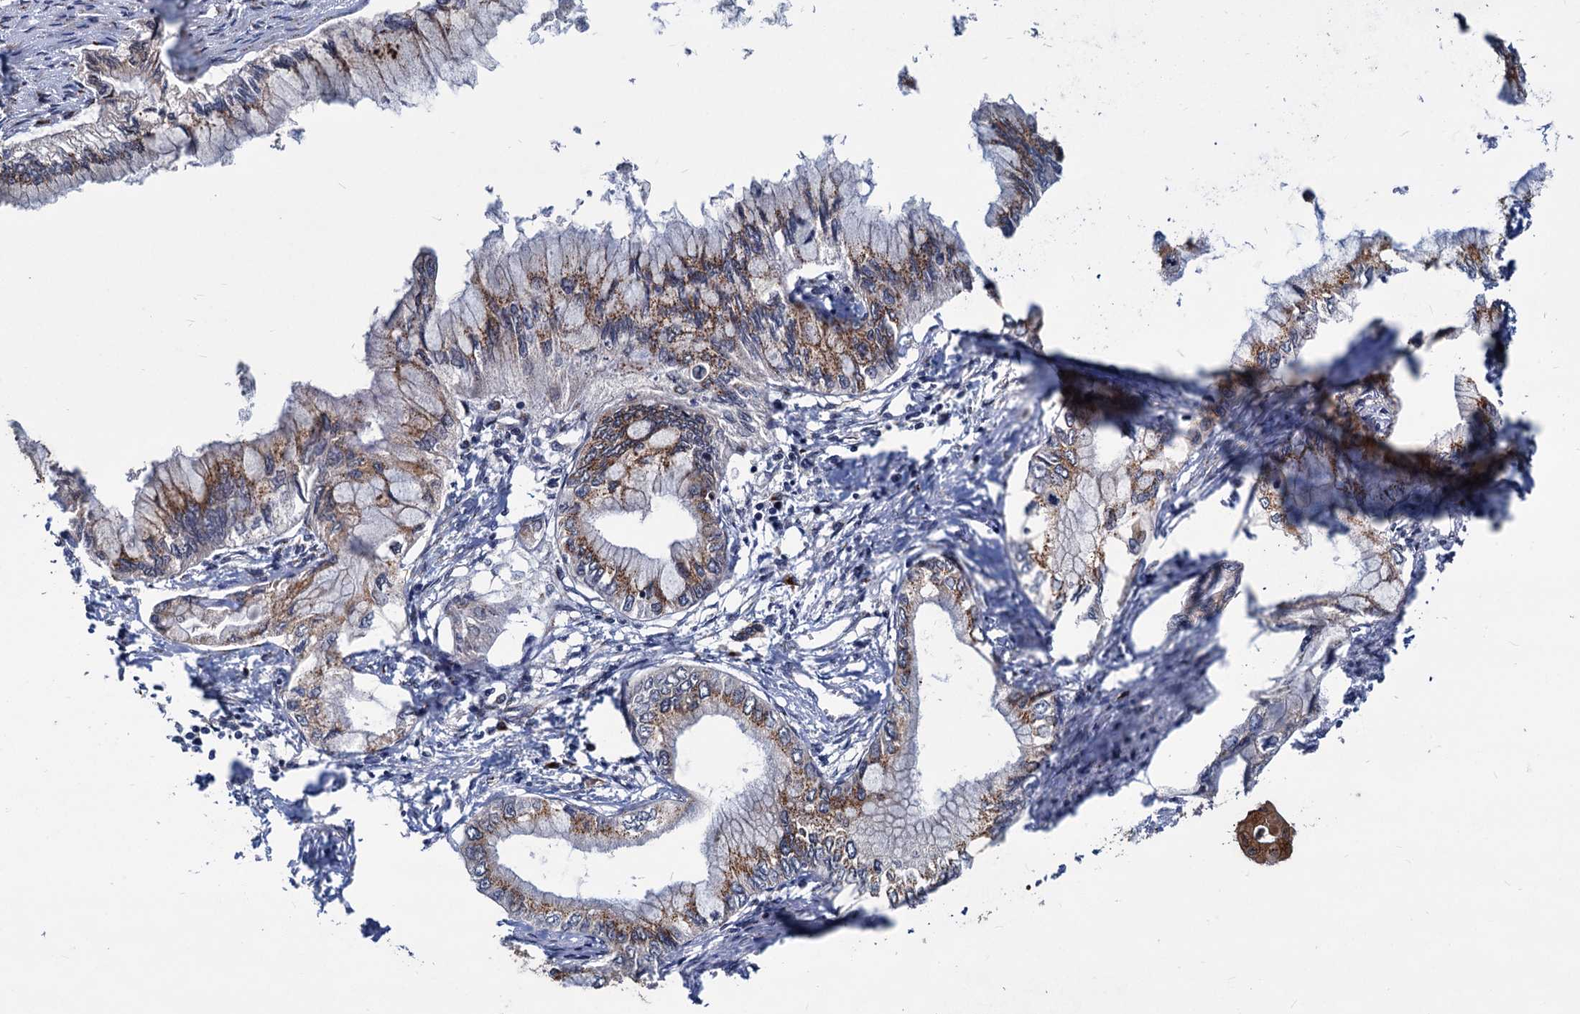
{"staining": {"intensity": "moderate", "quantity": ">75%", "location": "cytoplasmic/membranous"}, "tissue": "pancreatic cancer", "cell_type": "Tumor cells", "image_type": "cancer", "snomed": [{"axis": "morphology", "description": "Adenocarcinoma, NOS"}, {"axis": "topography", "description": "Pancreas"}], "caption": "Human pancreatic cancer stained with a brown dye displays moderate cytoplasmic/membranous positive positivity in about >75% of tumor cells.", "gene": "SAAL1", "patient": {"sex": "male", "age": 48}}